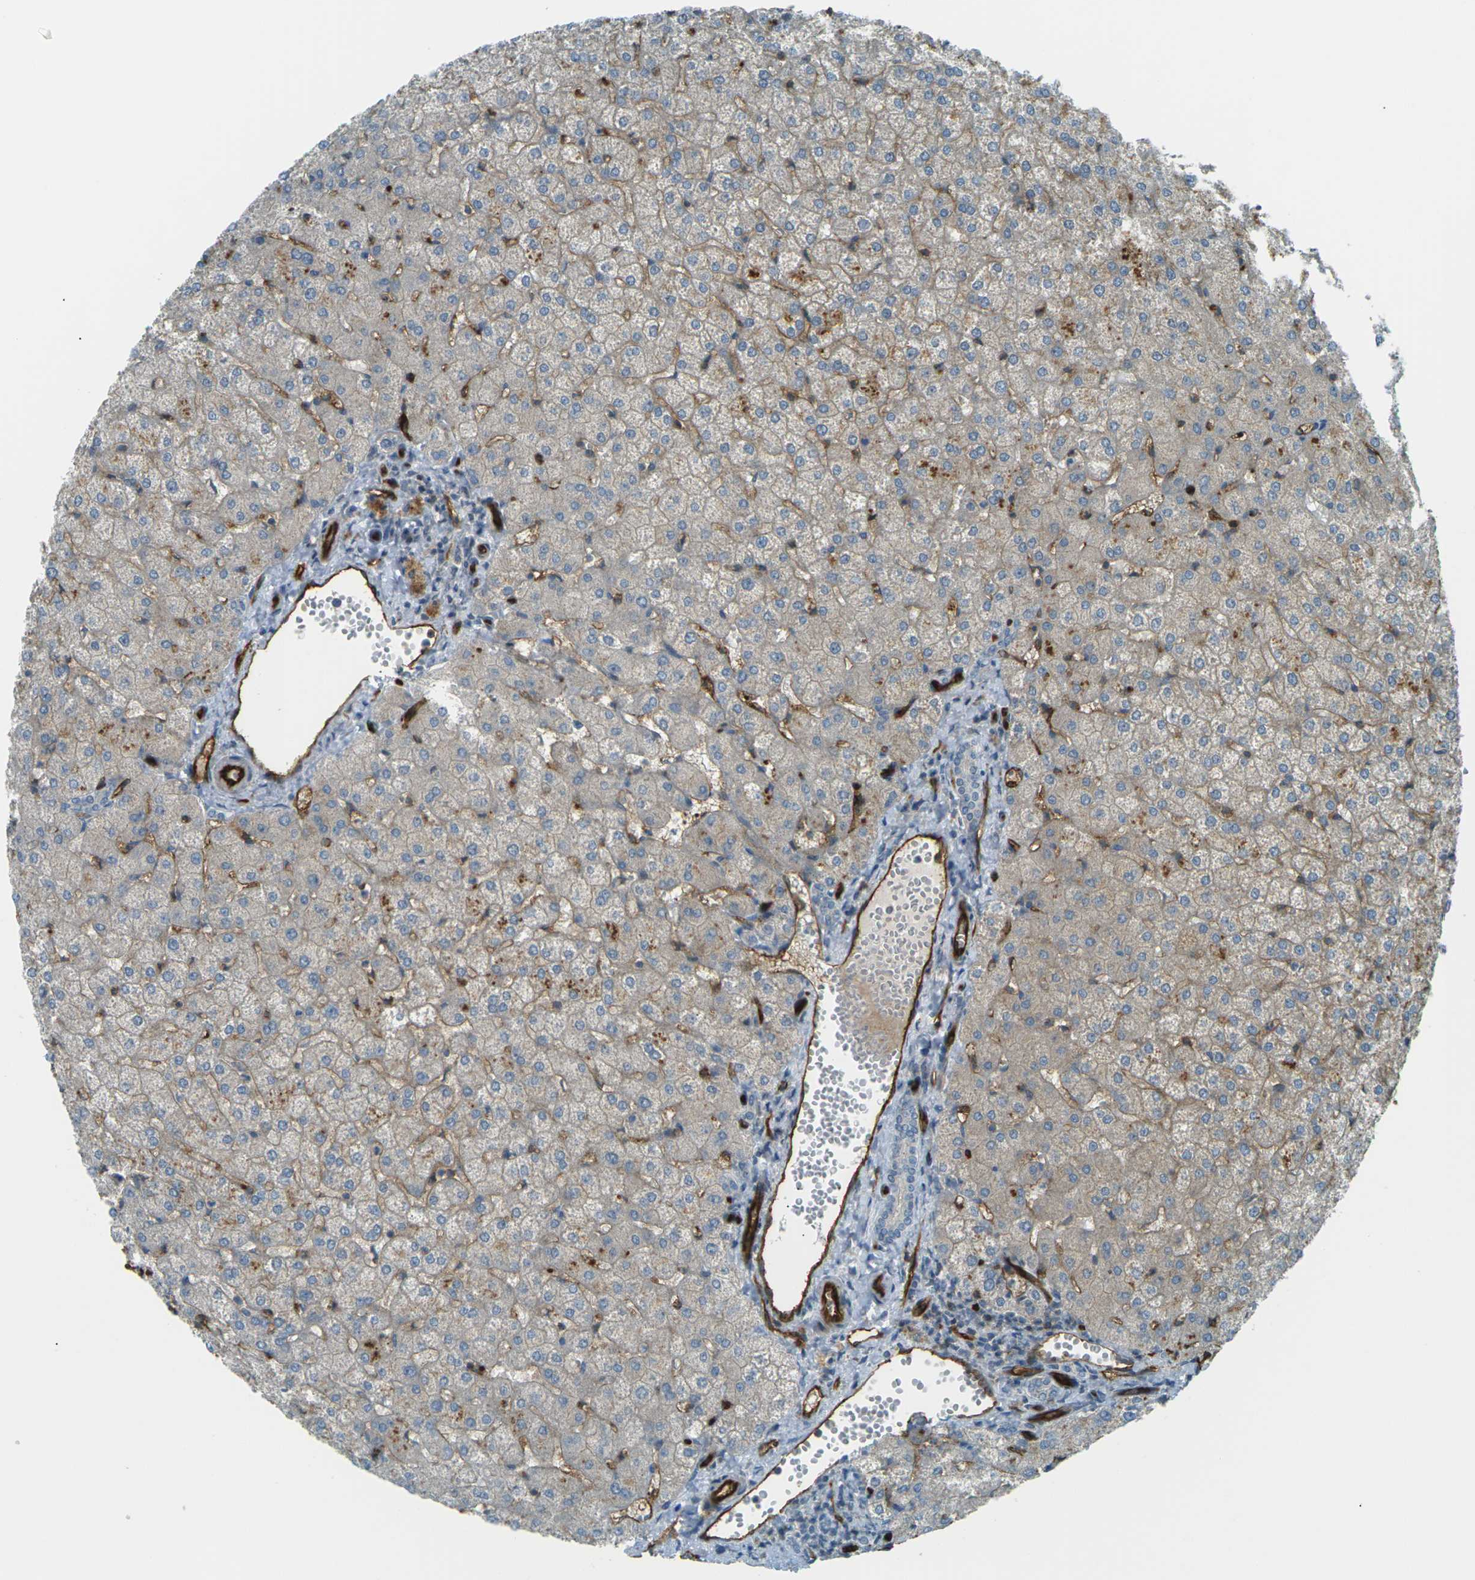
{"staining": {"intensity": "weak", "quantity": ">75%", "location": "cytoplasmic/membranous"}, "tissue": "liver", "cell_type": "Cholangiocytes", "image_type": "normal", "snomed": [{"axis": "morphology", "description": "Normal tissue, NOS"}, {"axis": "topography", "description": "Liver"}], "caption": "Immunohistochemical staining of normal liver displays weak cytoplasmic/membranous protein expression in about >75% of cholangiocytes.", "gene": "S1PR1", "patient": {"sex": "female", "age": 32}}